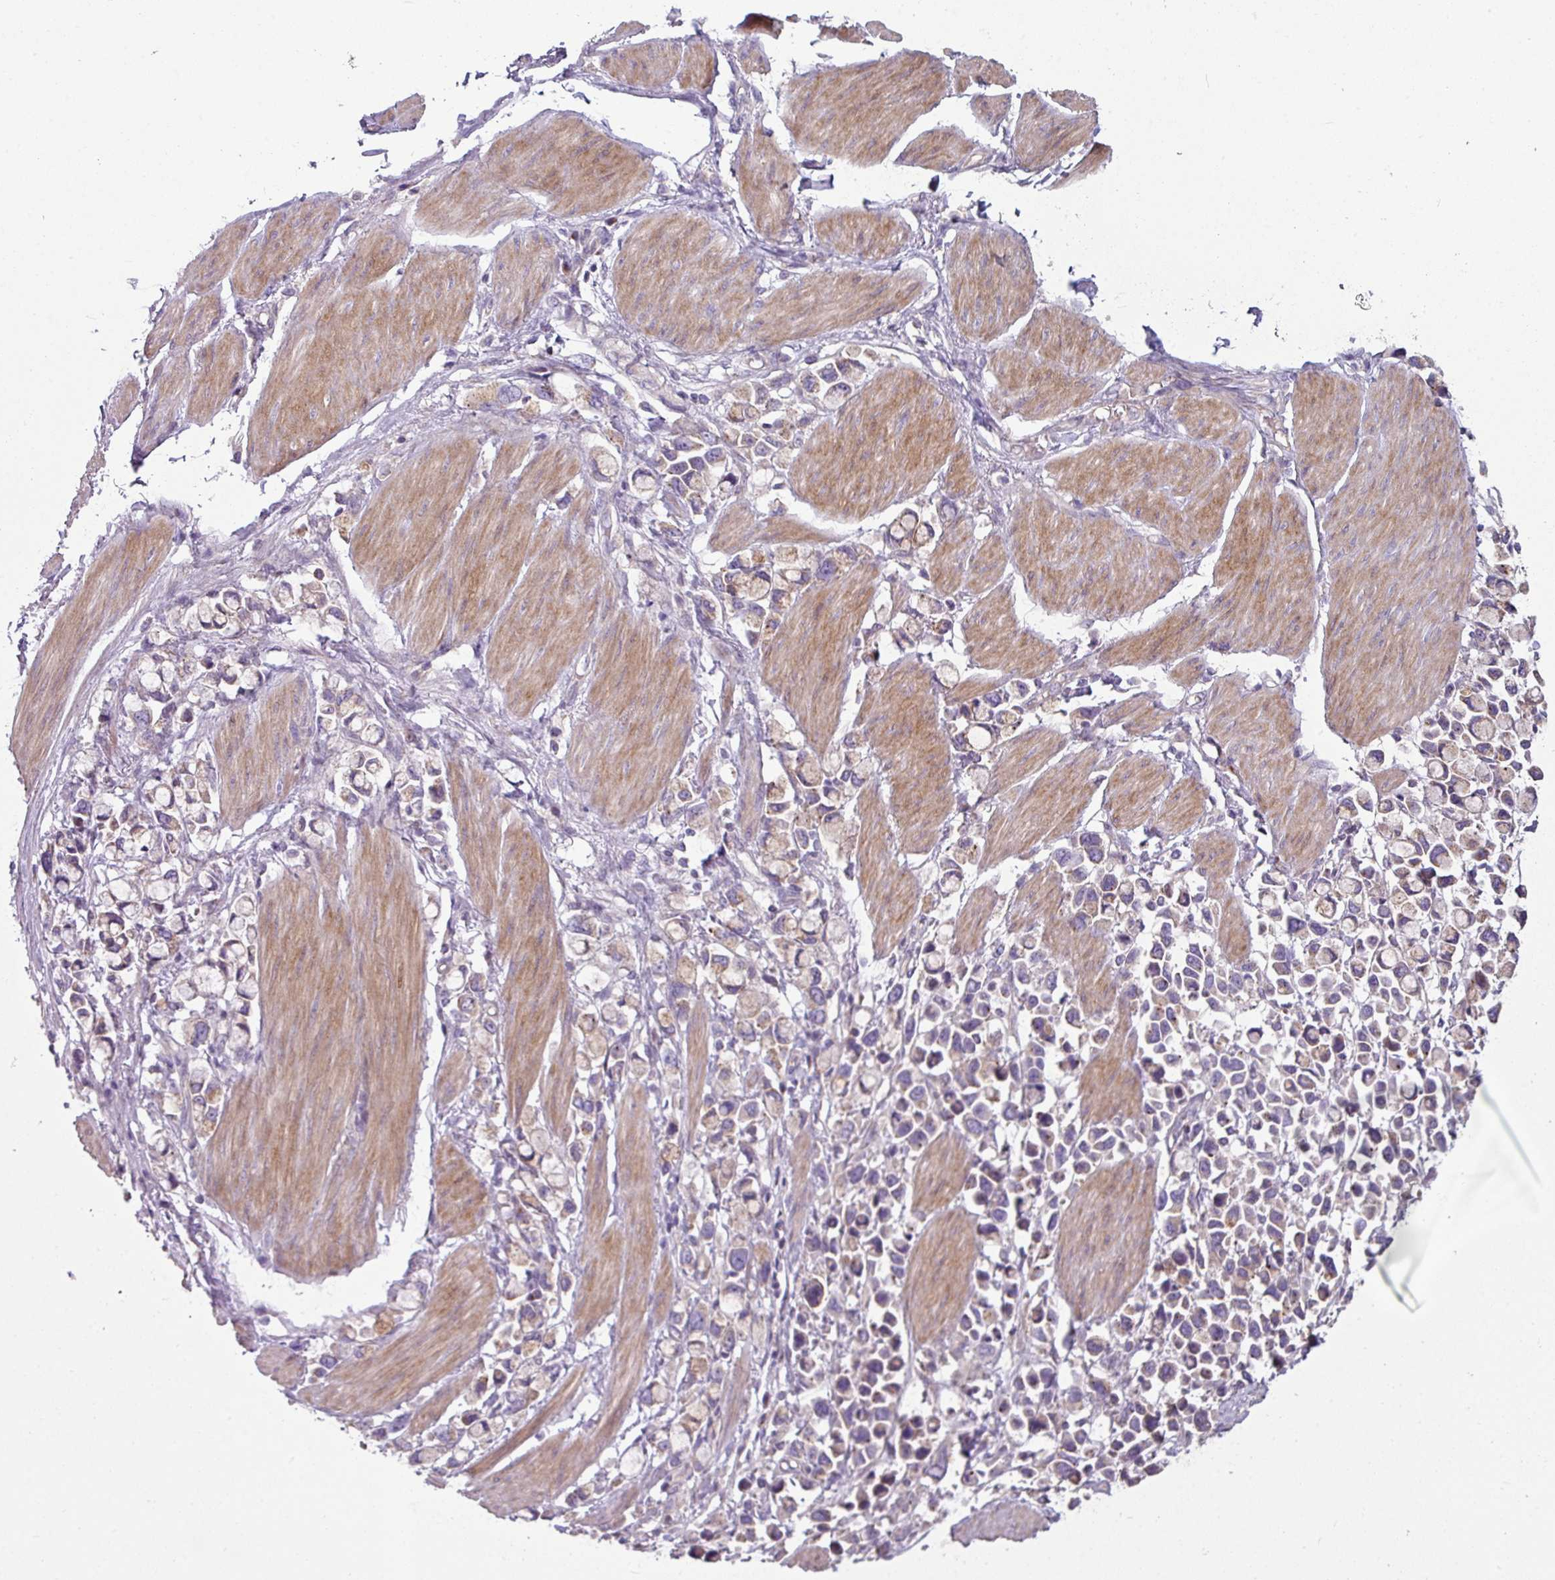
{"staining": {"intensity": "weak", "quantity": "<25%", "location": "cytoplasmic/membranous"}, "tissue": "stomach cancer", "cell_type": "Tumor cells", "image_type": "cancer", "snomed": [{"axis": "morphology", "description": "Adenocarcinoma, NOS"}, {"axis": "topography", "description": "Stomach"}], "caption": "Stomach adenocarcinoma was stained to show a protein in brown. There is no significant staining in tumor cells.", "gene": "LRRC9", "patient": {"sex": "female", "age": 81}}